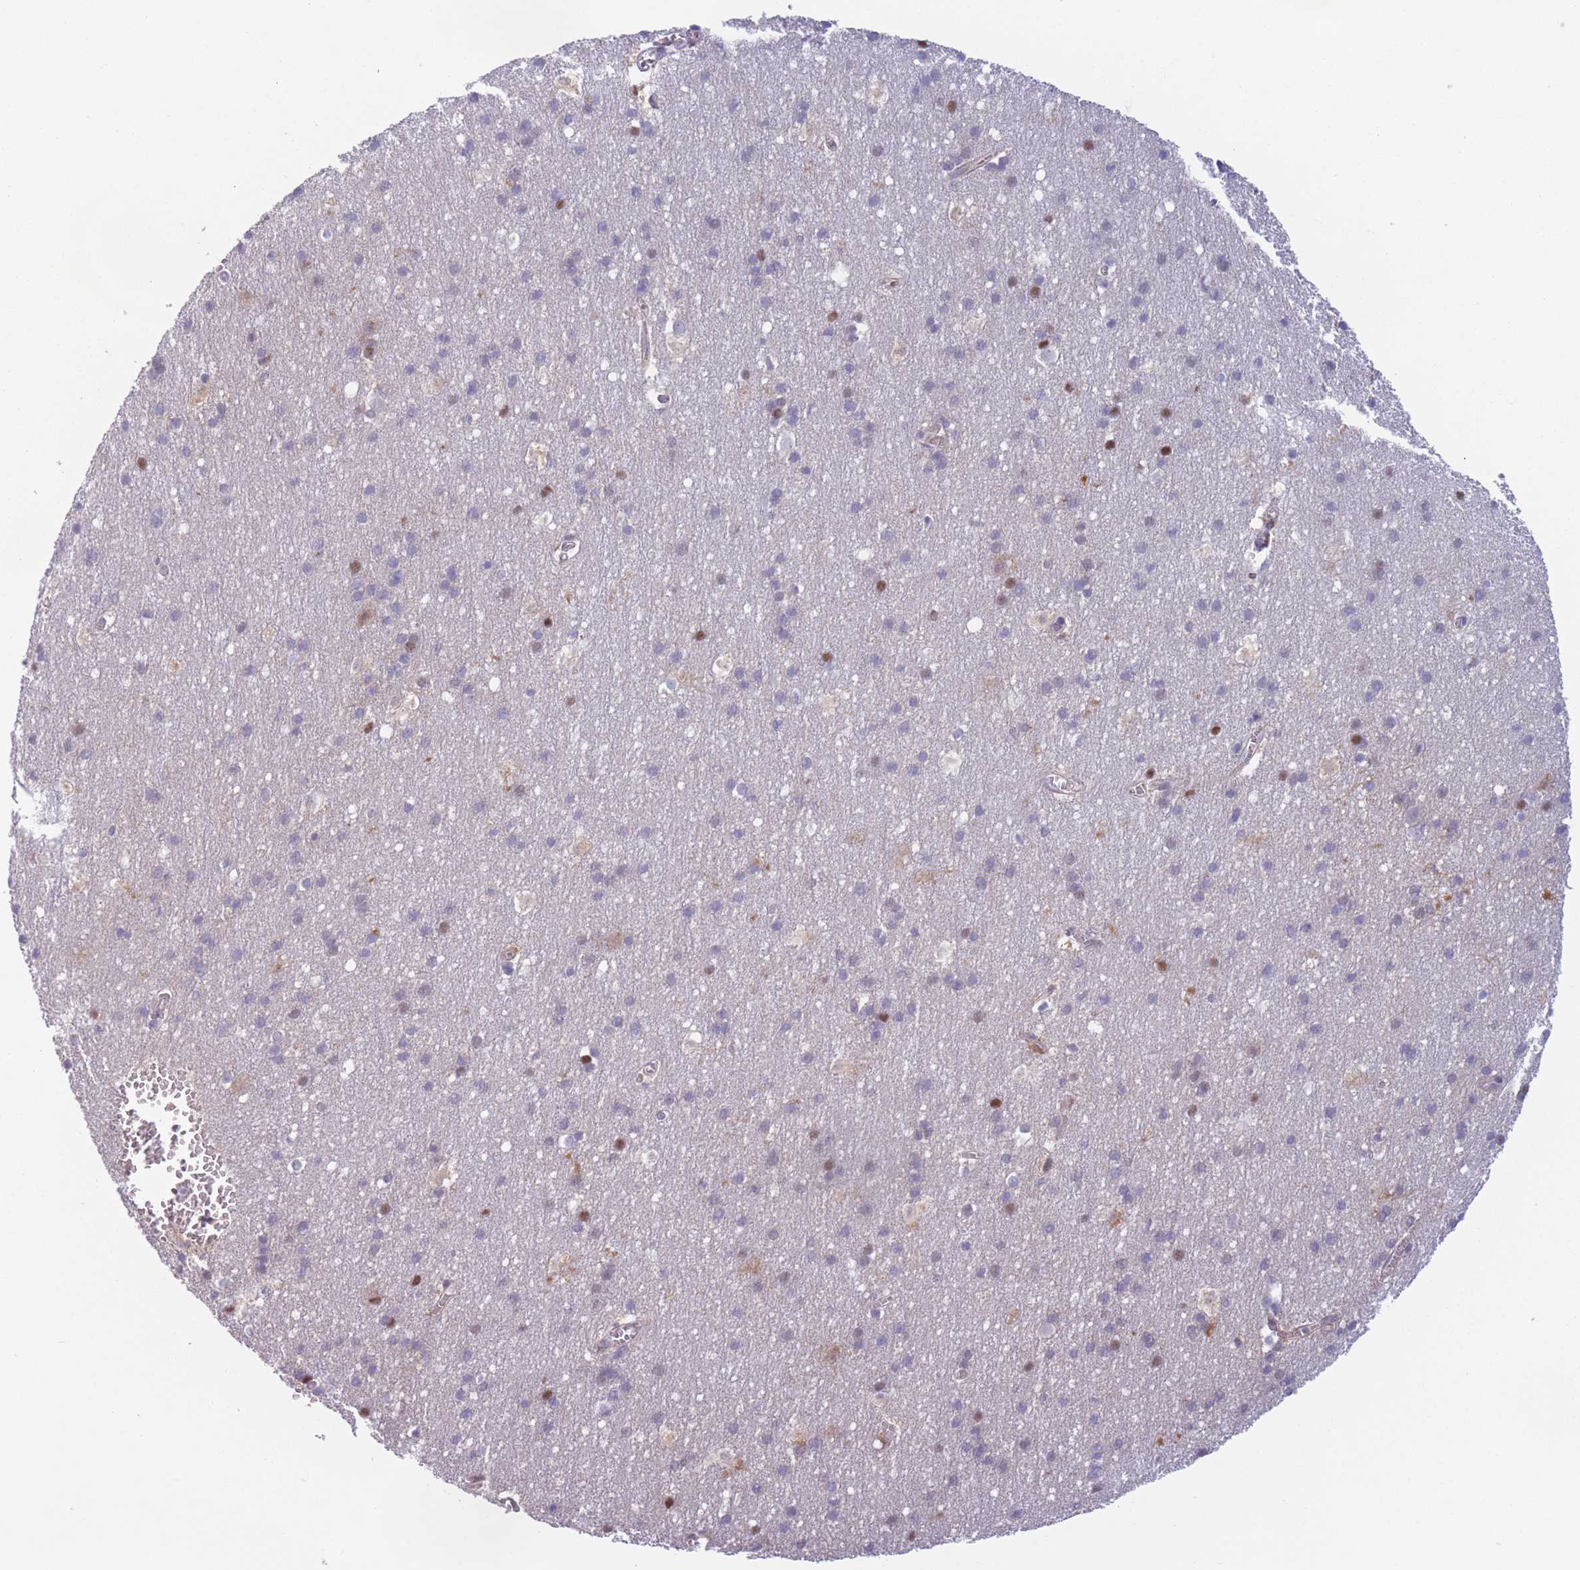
{"staining": {"intensity": "weak", "quantity": "25%-75%", "location": "cytoplasmic/membranous"}, "tissue": "cerebral cortex", "cell_type": "Endothelial cells", "image_type": "normal", "snomed": [{"axis": "morphology", "description": "Normal tissue, NOS"}, {"axis": "topography", "description": "Cerebral cortex"}], "caption": "Unremarkable cerebral cortex shows weak cytoplasmic/membranous staining in about 25%-75% of endothelial cells, visualized by immunohistochemistry.", "gene": "ENSG00000267179", "patient": {"sex": "male", "age": 54}}